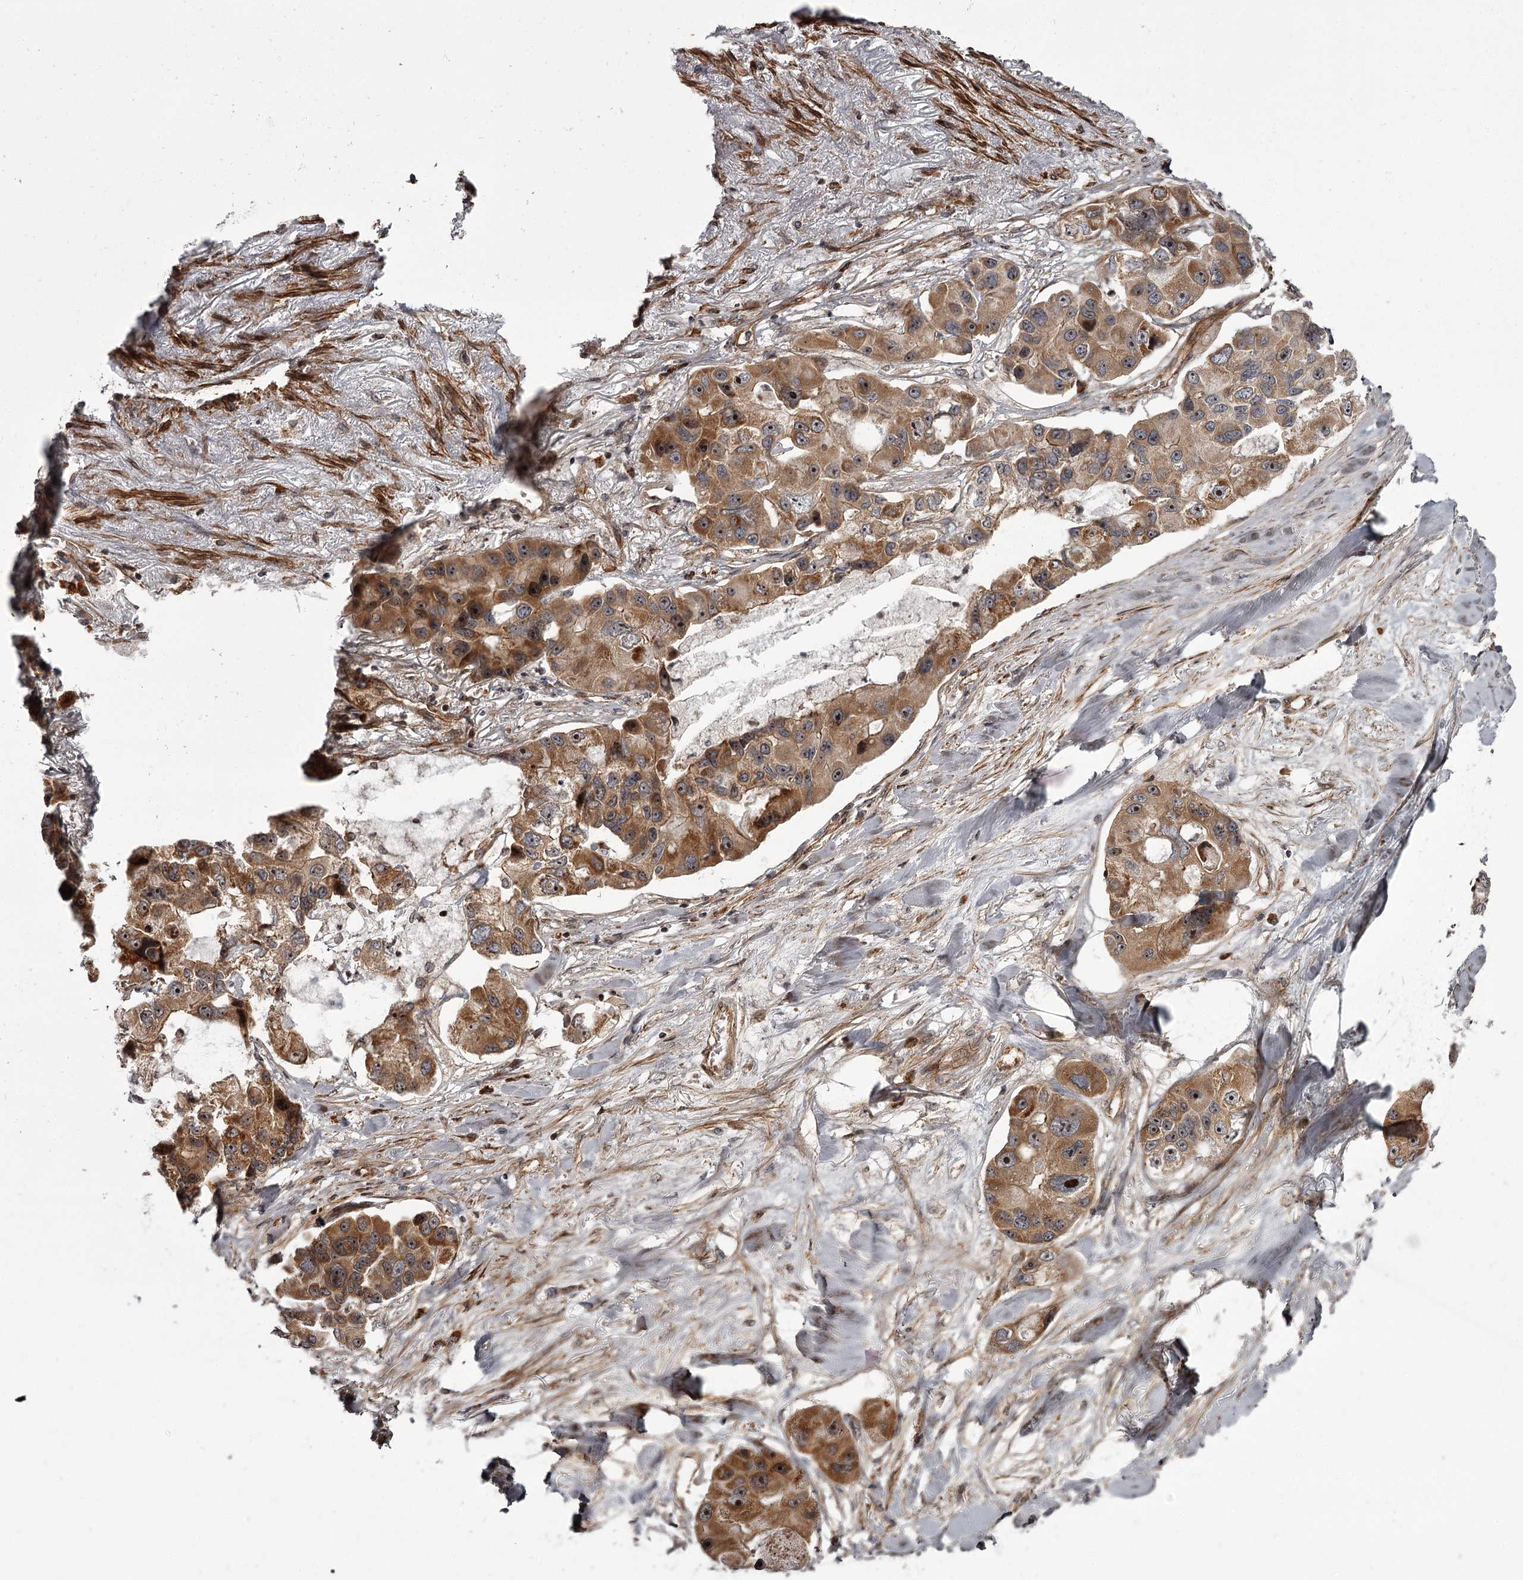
{"staining": {"intensity": "moderate", "quantity": ">75%", "location": "cytoplasmic/membranous,nuclear"}, "tissue": "lung cancer", "cell_type": "Tumor cells", "image_type": "cancer", "snomed": [{"axis": "morphology", "description": "Adenocarcinoma, NOS"}, {"axis": "topography", "description": "Lung"}], "caption": "Brown immunohistochemical staining in human lung adenocarcinoma exhibits moderate cytoplasmic/membranous and nuclear expression in about >75% of tumor cells. (DAB (3,3'-diaminobenzidine) IHC with brightfield microscopy, high magnification).", "gene": "THAP9", "patient": {"sex": "female", "age": 54}}